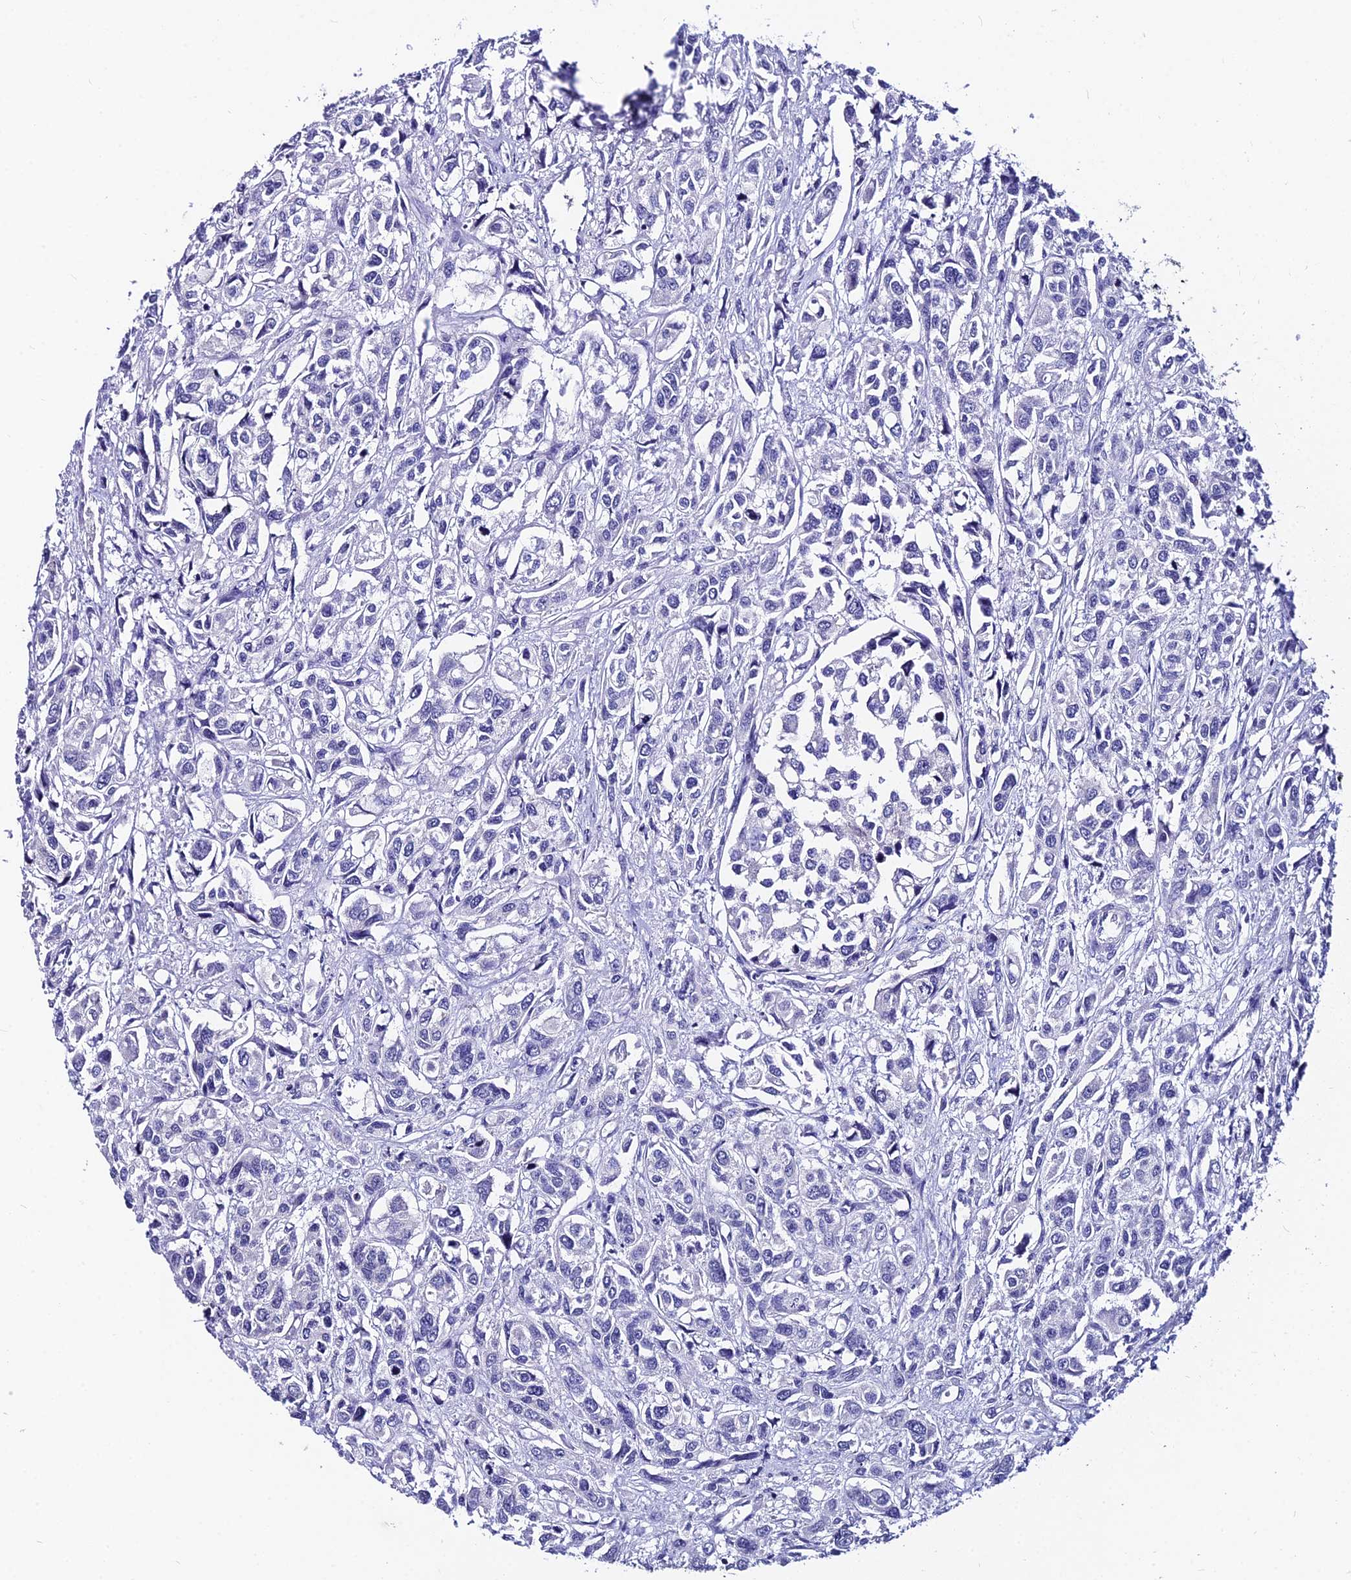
{"staining": {"intensity": "negative", "quantity": "none", "location": "none"}, "tissue": "urothelial cancer", "cell_type": "Tumor cells", "image_type": "cancer", "snomed": [{"axis": "morphology", "description": "Urothelial carcinoma, High grade"}, {"axis": "topography", "description": "Urinary bladder"}], "caption": "Urothelial cancer was stained to show a protein in brown. There is no significant expression in tumor cells. (DAB (3,3'-diaminobenzidine) immunohistochemistry (IHC) with hematoxylin counter stain).", "gene": "LGALS7", "patient": {"sex": "male", "age": 67}}